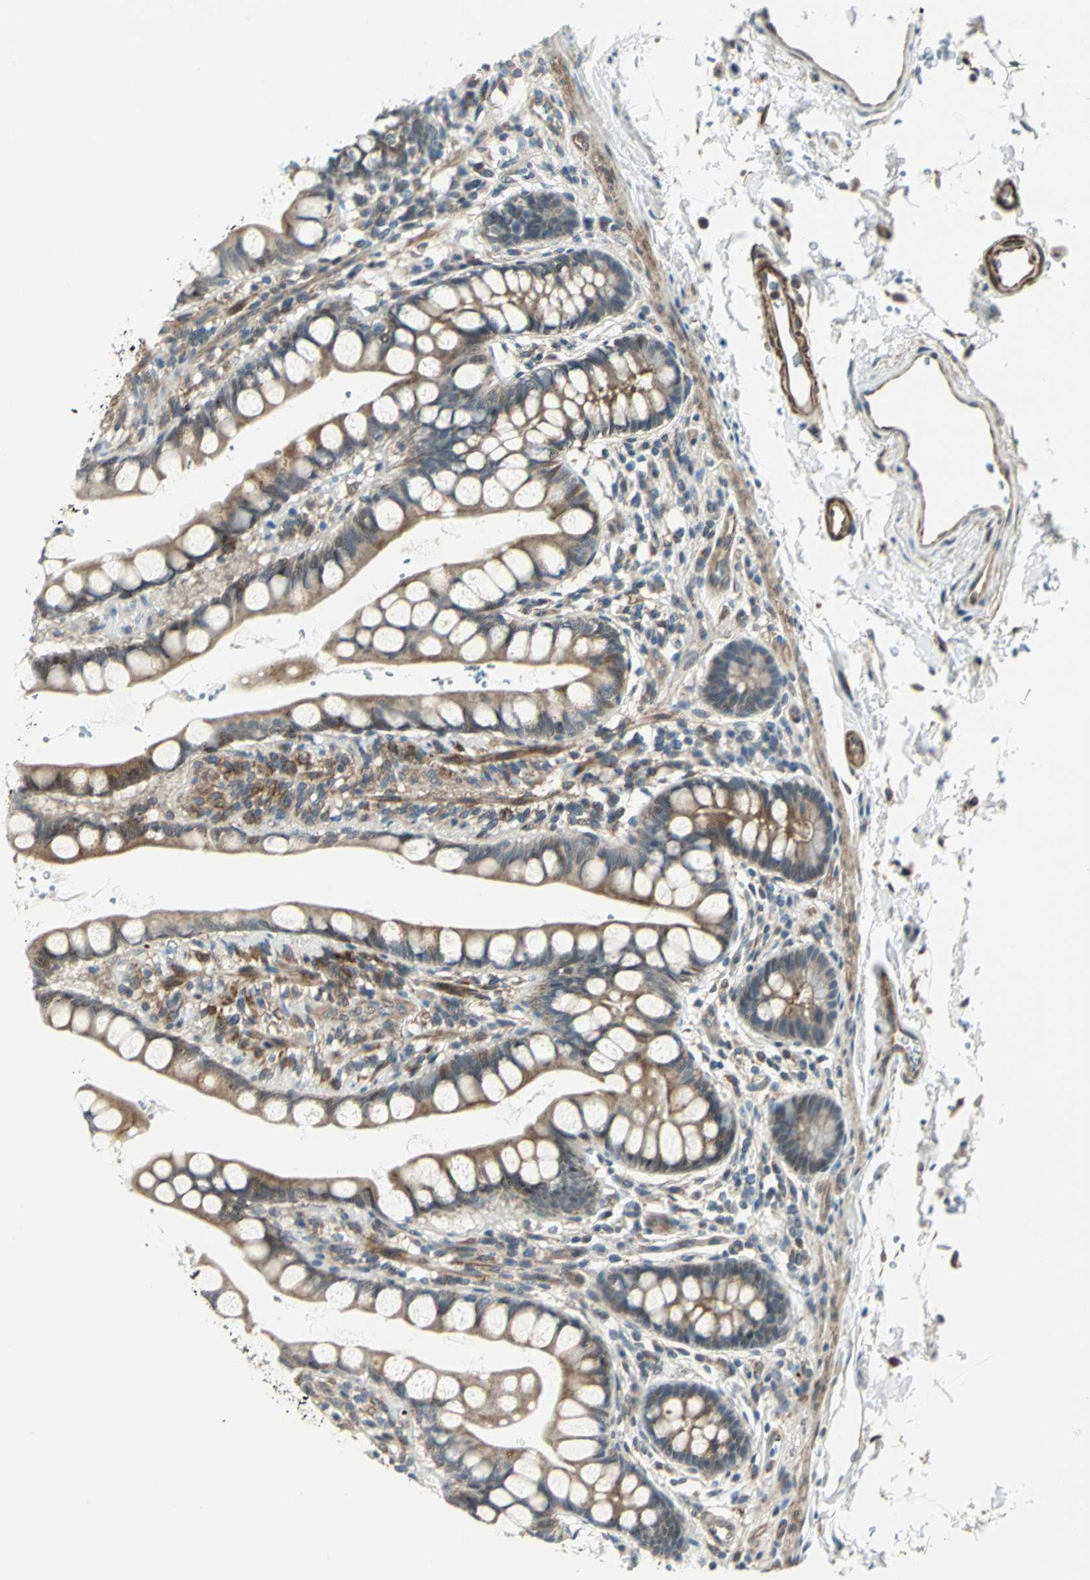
{"staining": {"intensity": "strong", "quantity": ">75%", "location": "cytoplasmic/membranous"}, "tissue": "small intestine", "cell_type": "Glandular cells", "image_type": "normal", "snomed": [{"axis": "morphology", "description": "Normal tissue, NOS"}, {"axis": "topography", "description": "Small intestine"}], "caption": "A histopathology image of human small intestine stained for a protein shows strong cytoplasmic/membranous brown staining in glandular cells. The protein of interest is shown in brown color, while the nuclei are stained blue.", "gene": "PLAGL2", "patient": {"sex": "female", "age": 58}}